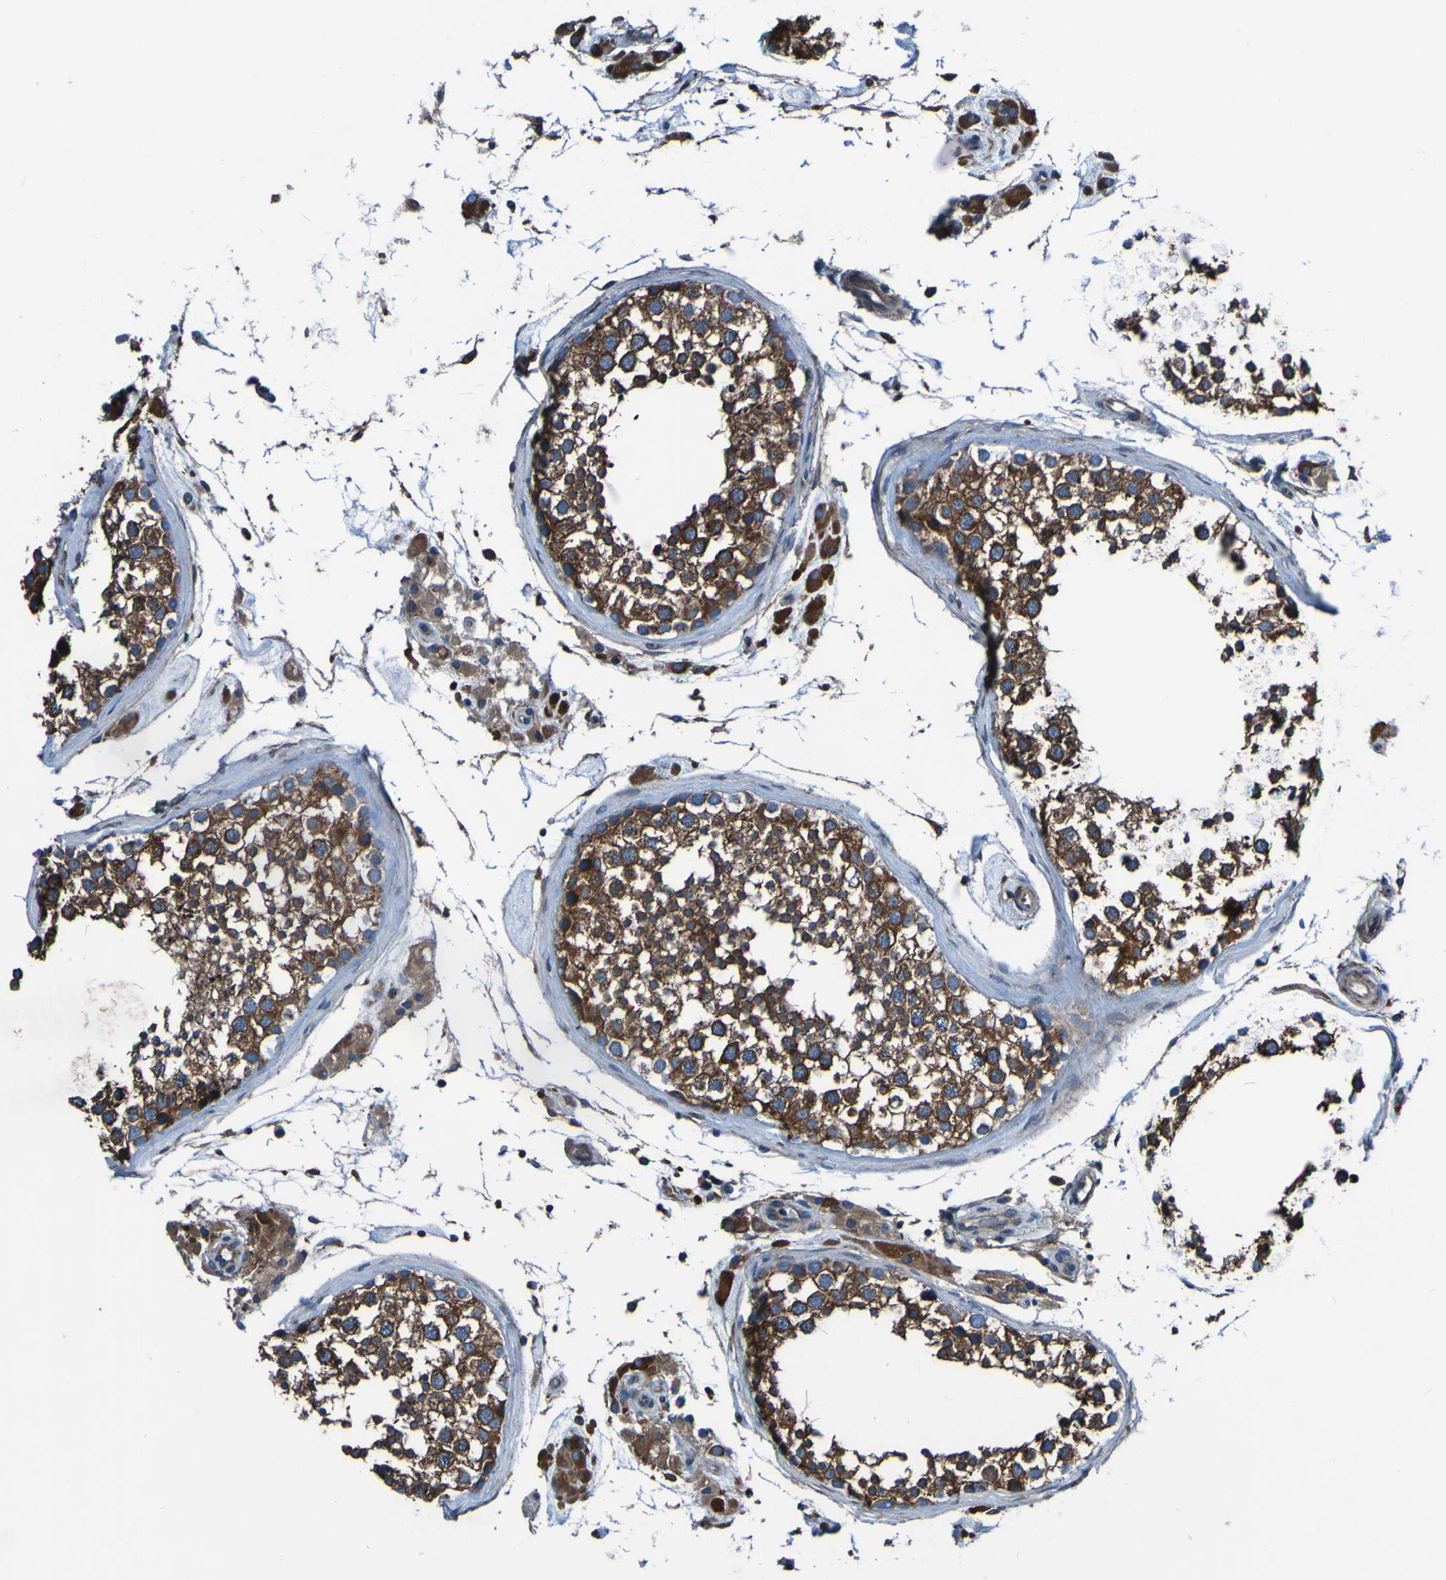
{"staining": {"intensity": "strong", "quantity": ">75%", "location": "cytoplasmic/membranous"}, "tissue": "testis", "cell_type": "Cells in seminiferous ducts", "image_type": "normal", "snomed": [{"axis": "morphology", "description": "Normal tissue, NOS"}, {"axis": "topography", "description": "Testis"}], "caption": "Benign testis reveals strong cytoplasmic/membranous staining in approximately >75% of cells in seminiferous ducts, visualized by immunohistochemistry. The staining was performed using DAB, with brown indicating positive protein expression. Nuclei are stained blue with hematoxylin.", "gene": "RAB5B", "patient": {"sex": "male", "age": 46}}